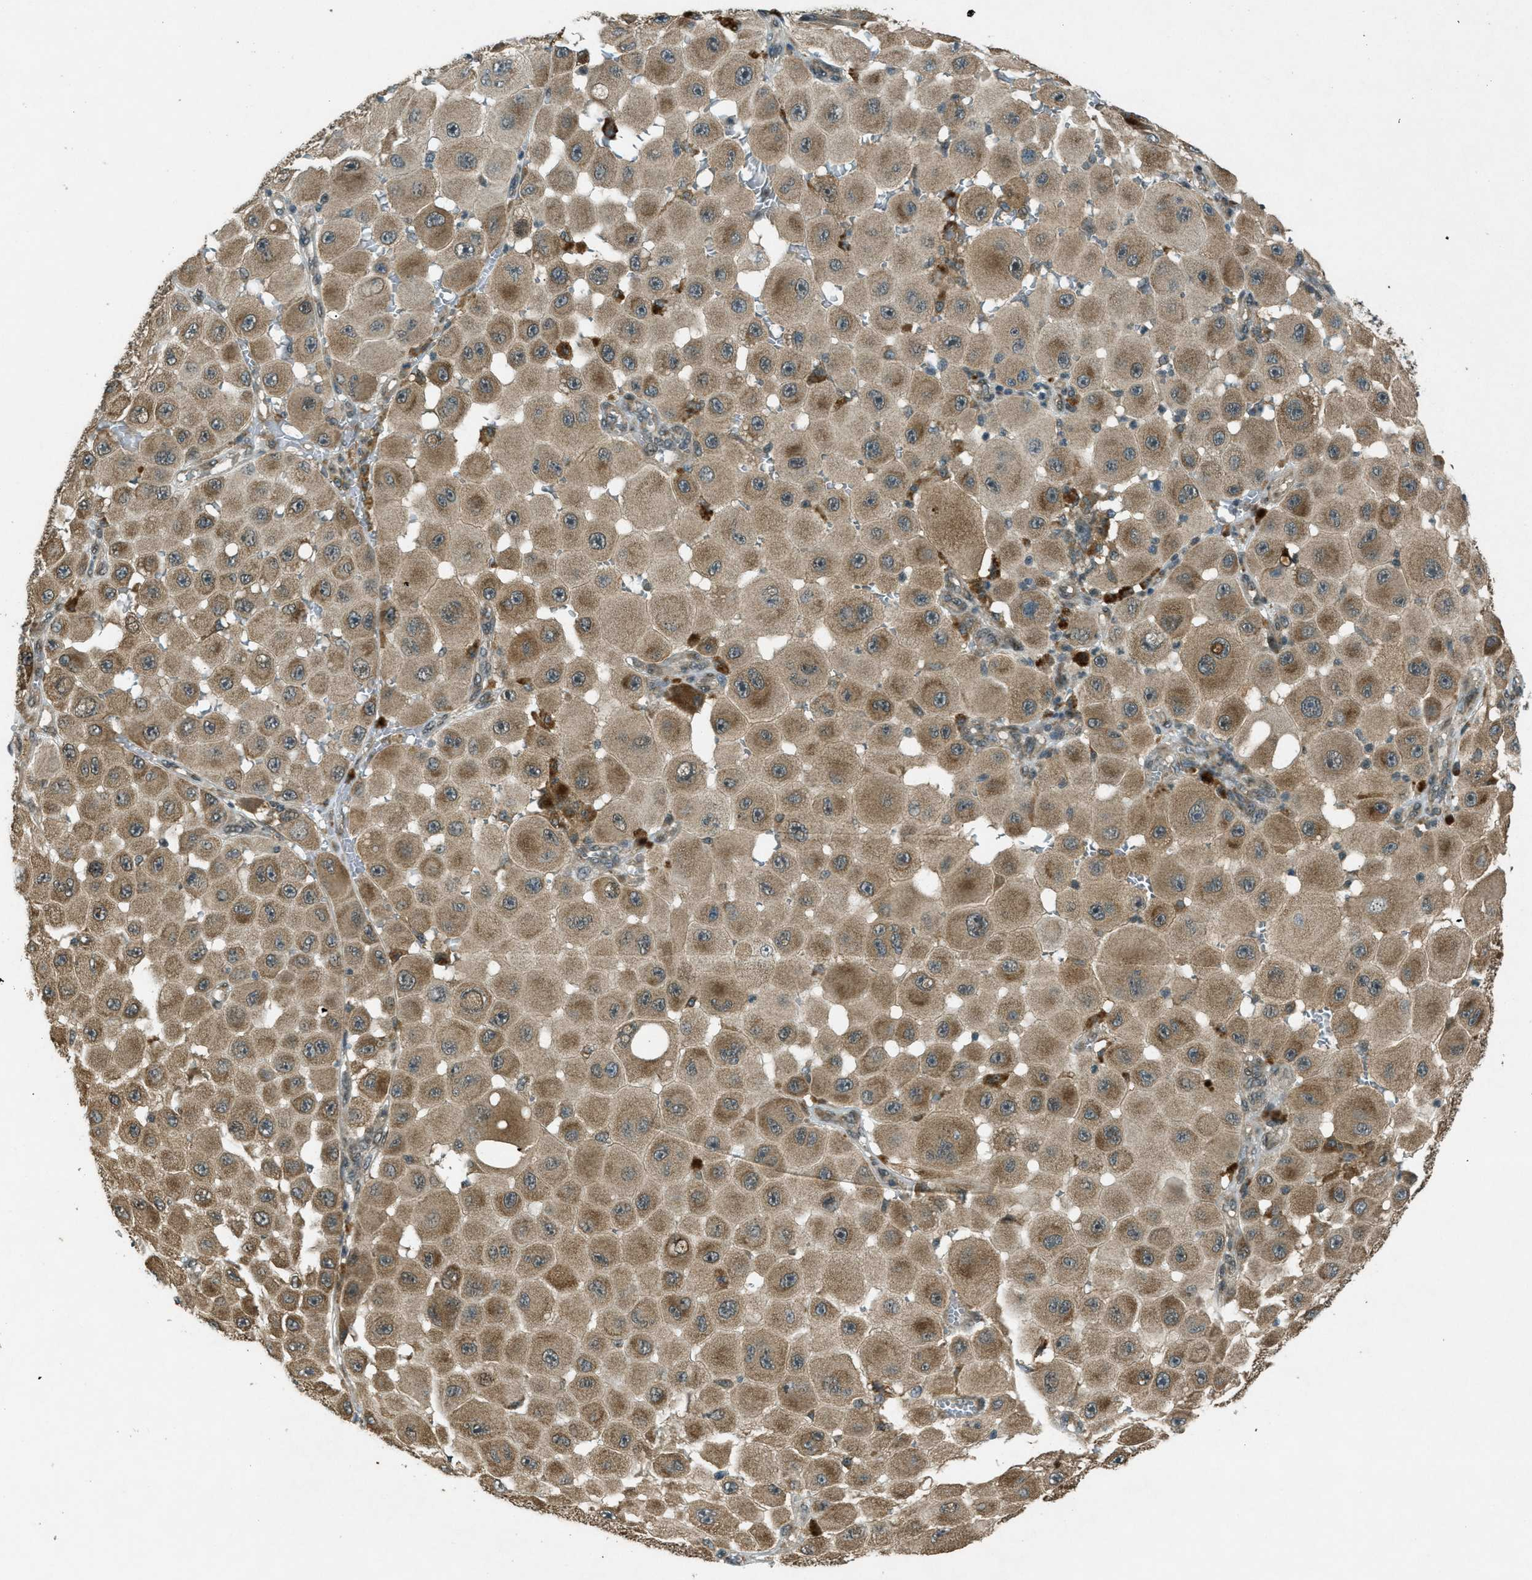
{"staining": {"intensity": "moderate", "quantity": ">75%", "location": "cytoplasmic/membranous"}, "tissue": "melanoma", "cell_type": "Tumor cells", "image_type": "cancer", "snomed": [{"axis": "morphology", "description": "Malignant melanoma, NOS"}, {"axis": "topography", "description": "Skin"}], "caption": "Tumor cells exhibit moderate cytoplasmic/membranous positivity in approximately >75% of cells in melanoma.", "gene": "EIF2AK3", "patient": {"sex": "female", "age": 81}}